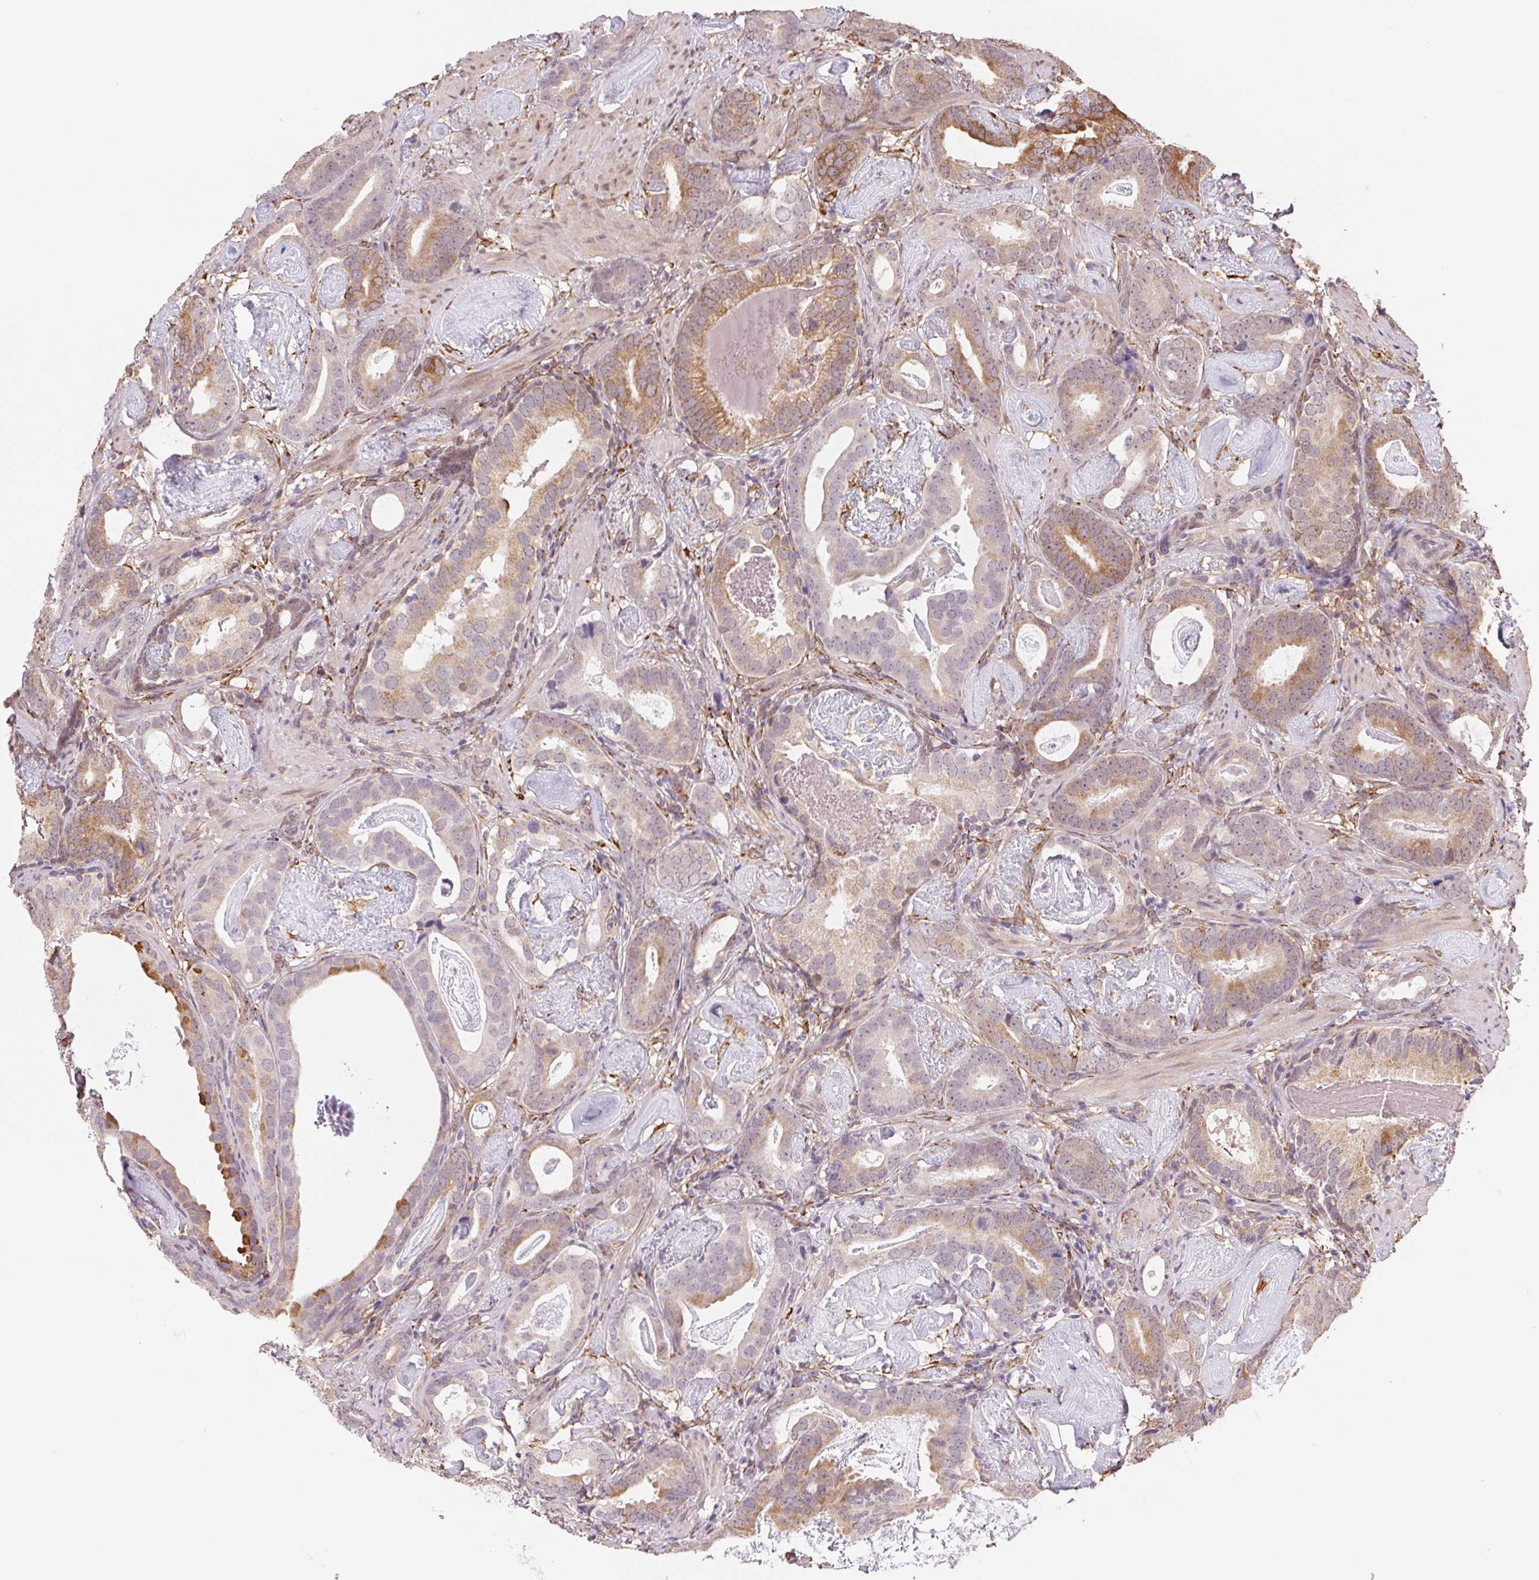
{"staining": {"intensity": "moderate", "quantity": "<25%", "location": "cytoplasmic/membranous"}, "tissue": "prostate cancer", "cell_type": "Tumor cells", "image_type": "cancer", "snomed": [{"axis": "morphology", "description": "Adenocarcinoma, Low grade"}, {"axis": "topography", "description": "Prostate and seminal vesicle, NOS"}], "caption": "Protein expression analysis of human prostate cancer reveals moderate cytoplasmic/membranous expression in approximately <25% of tumor cells. (Brightfield microscopy of DAB IHC at high magnification).", "gene": "FKBP10", "patient": {"sex": "male", "age": 71}}